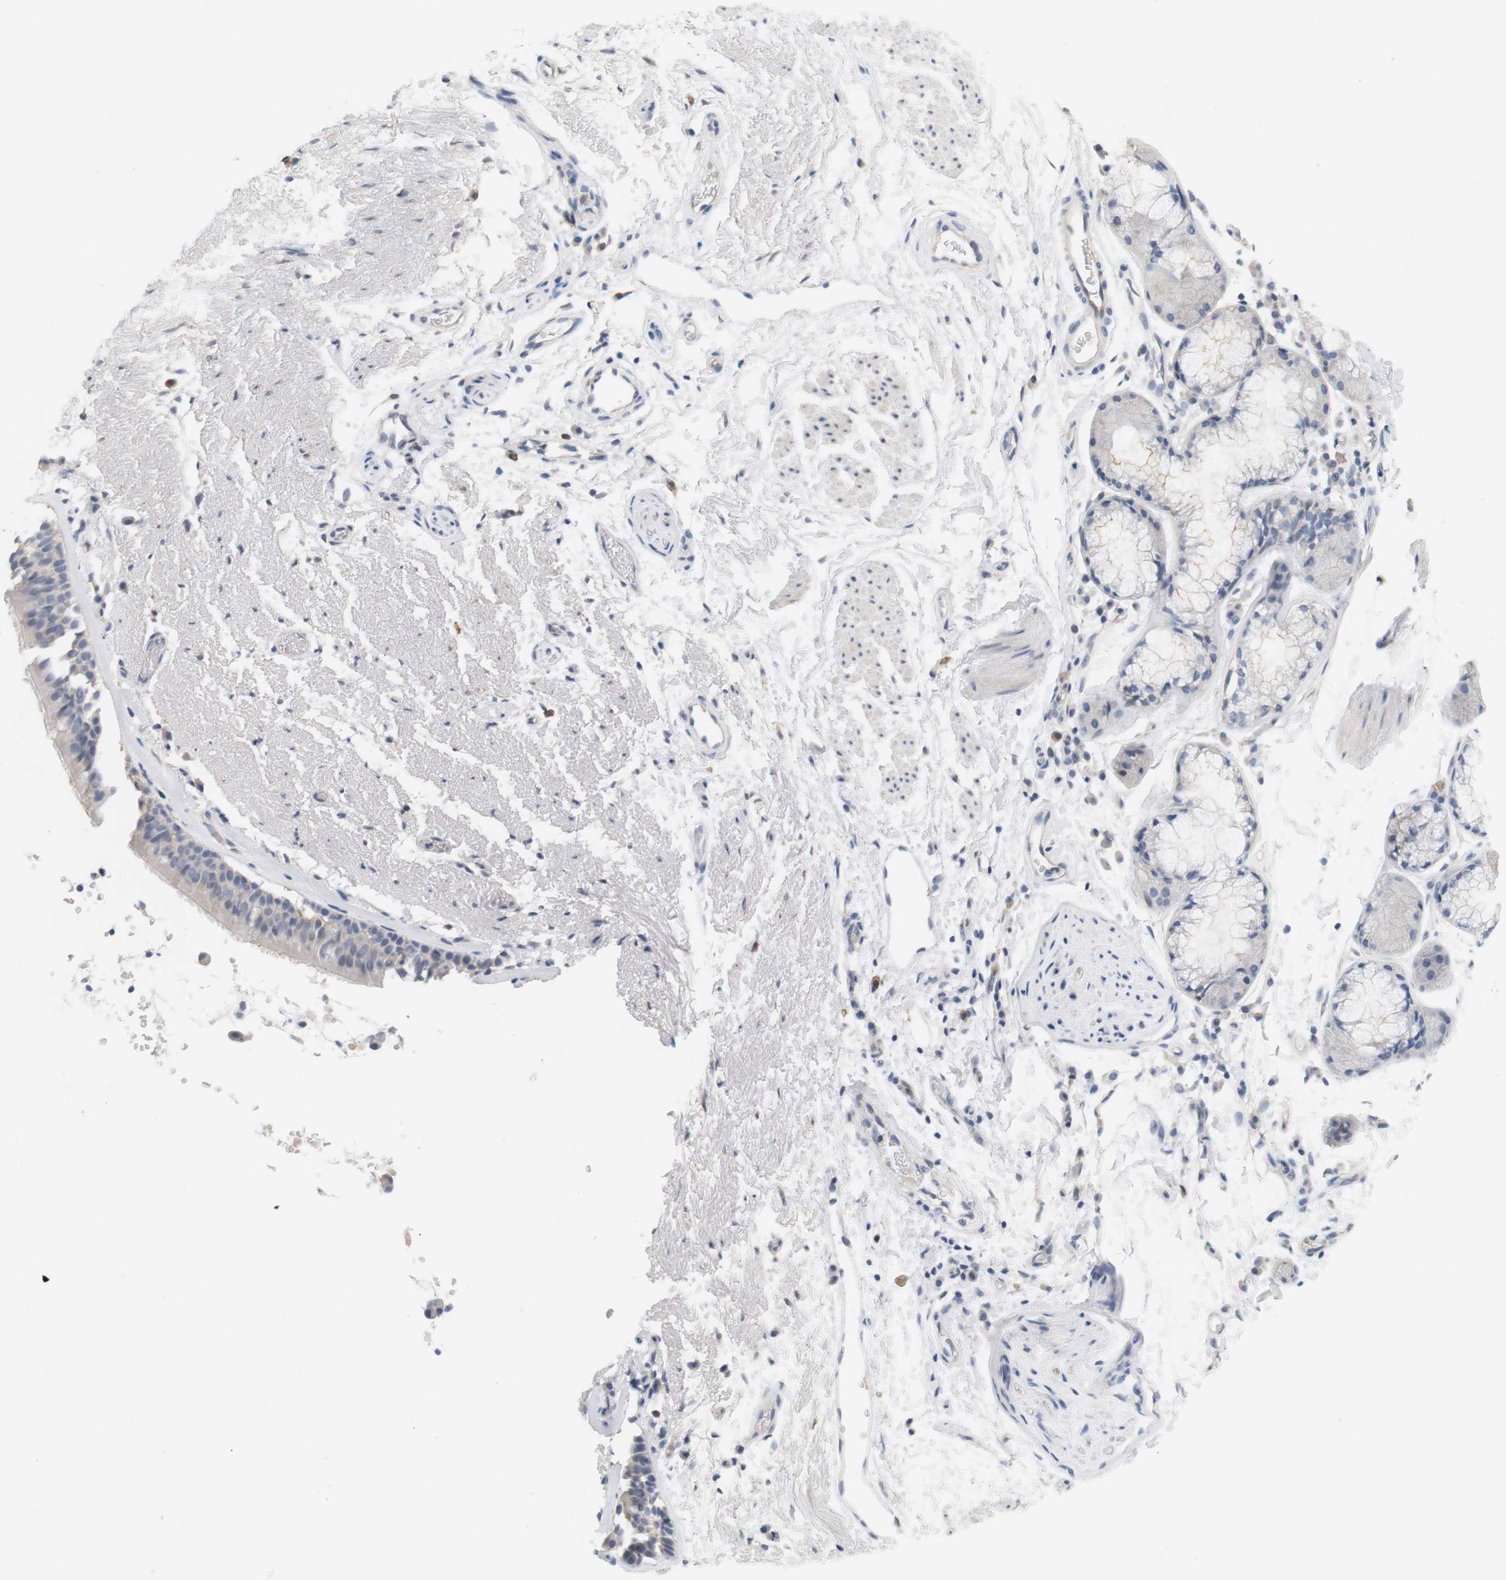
{"staining": {"intensity": "negative", "quantity": "none", "location": "none"}, "tissue": "bronchus", "cell_type": "Respiratory epithelial cells", "image_type": "normal", "snomed": [{"axis": "morphology", "description": "Normal tissue, NOS"}, {"axis": "topography", "description": "Bronchus"}], "caption": "Immunohistochemistry histopathology image of unremarkable human bronchus stained for a protein (brown), which displays no positivity in respiratory epithelial cells.", "gene": "OSR1", "patient": {"sex": "female", "age": 54}}